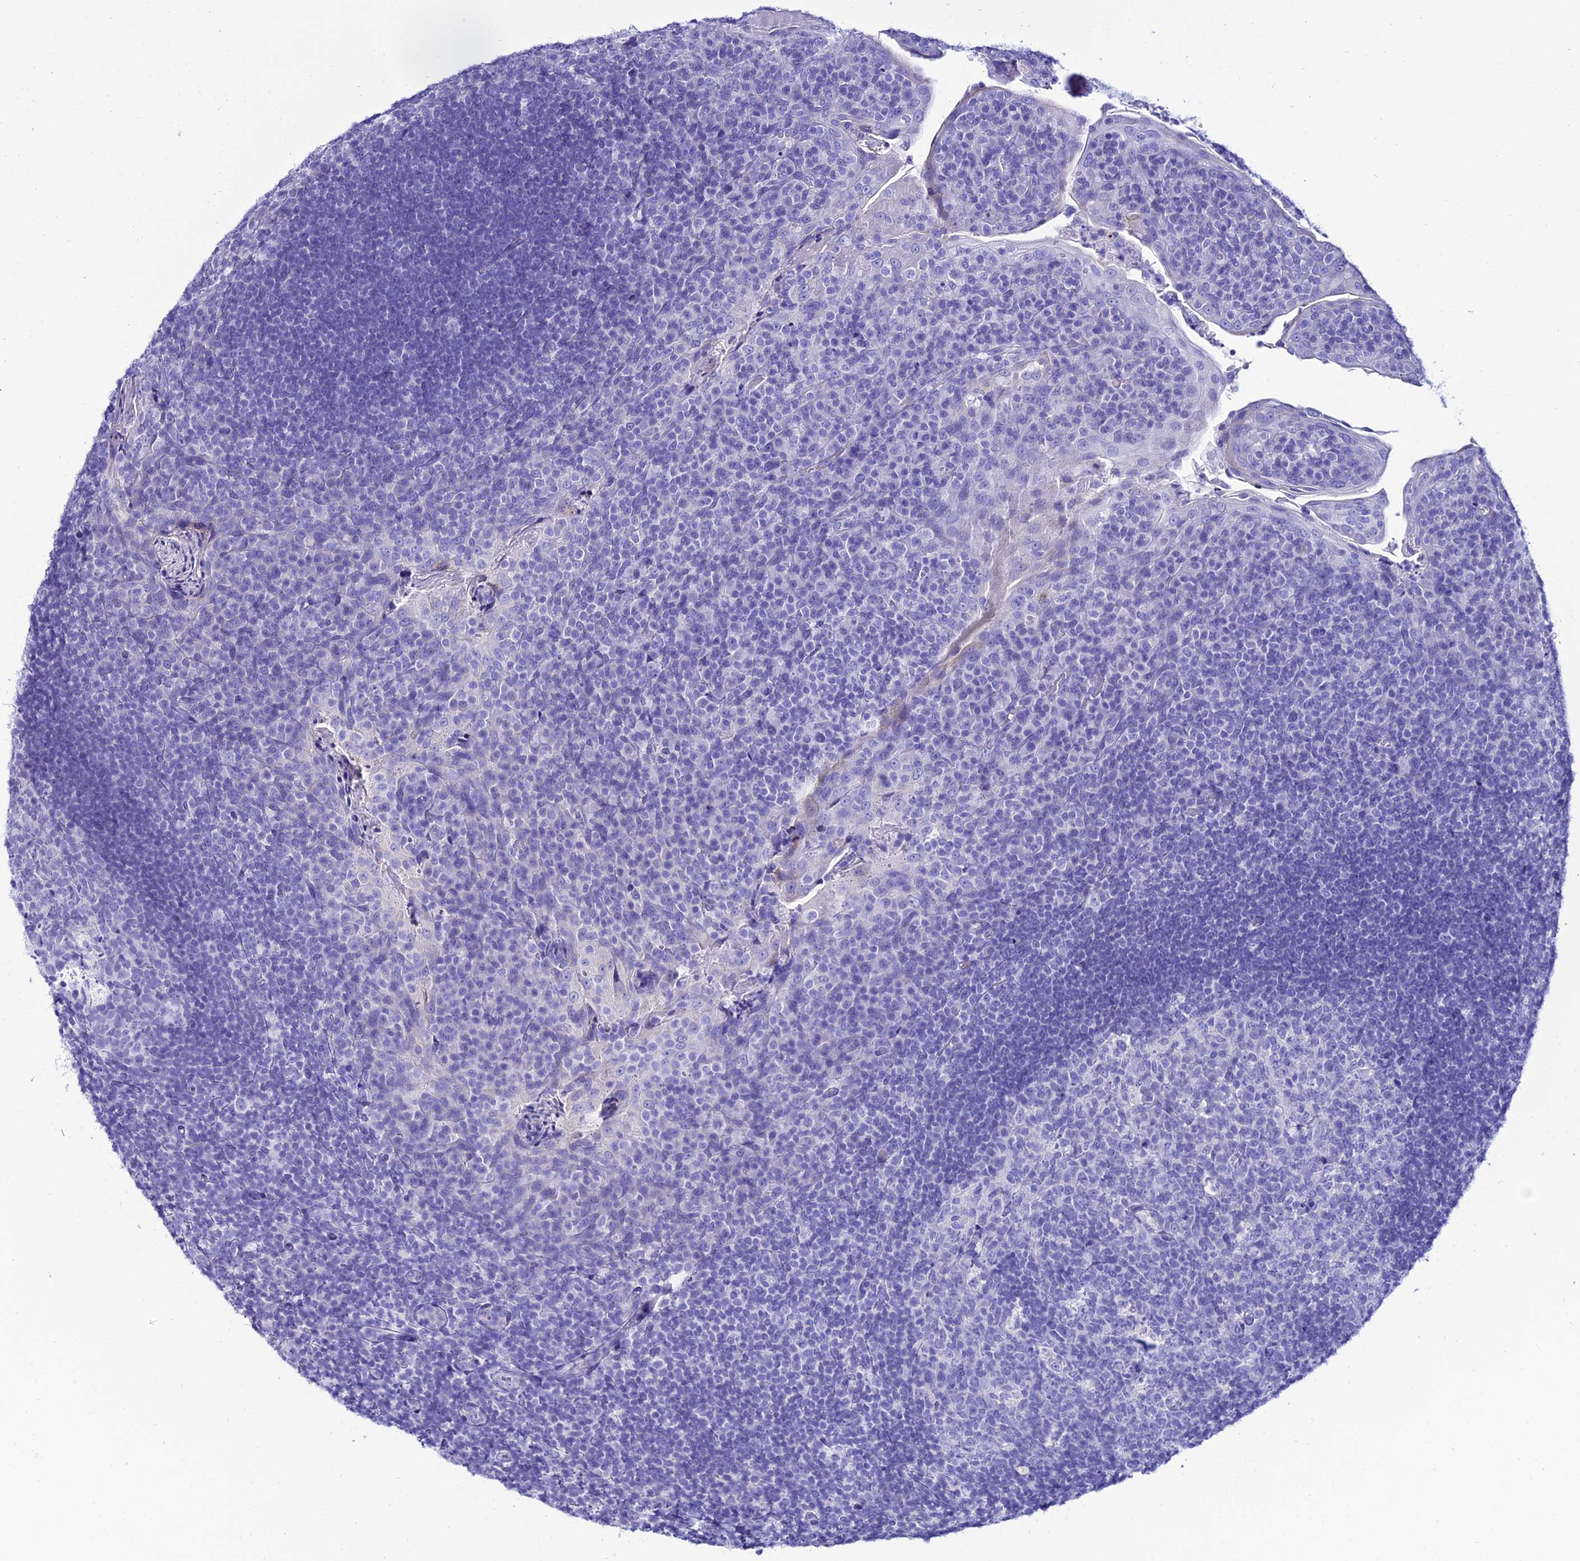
{"staining": {"intensity": "negative", "quantity": "none", "location": "none"}, "tissue": "tonsil", "cell_type": "Germinal center cells", "image_type": "normal", "snomed": [{"axis": "morphology", "description": "Normal tissue, NOS"}, {"axis": "topography", "description": "Tonsil"}], "caption": "DAB (3,3'-diaminobenzidine) immunohistochemical staining of benign tonsil displays no significant expression in germinal center cells.", "gene": "OR4D5", "patient": {"sex": "male", "age": 17}}